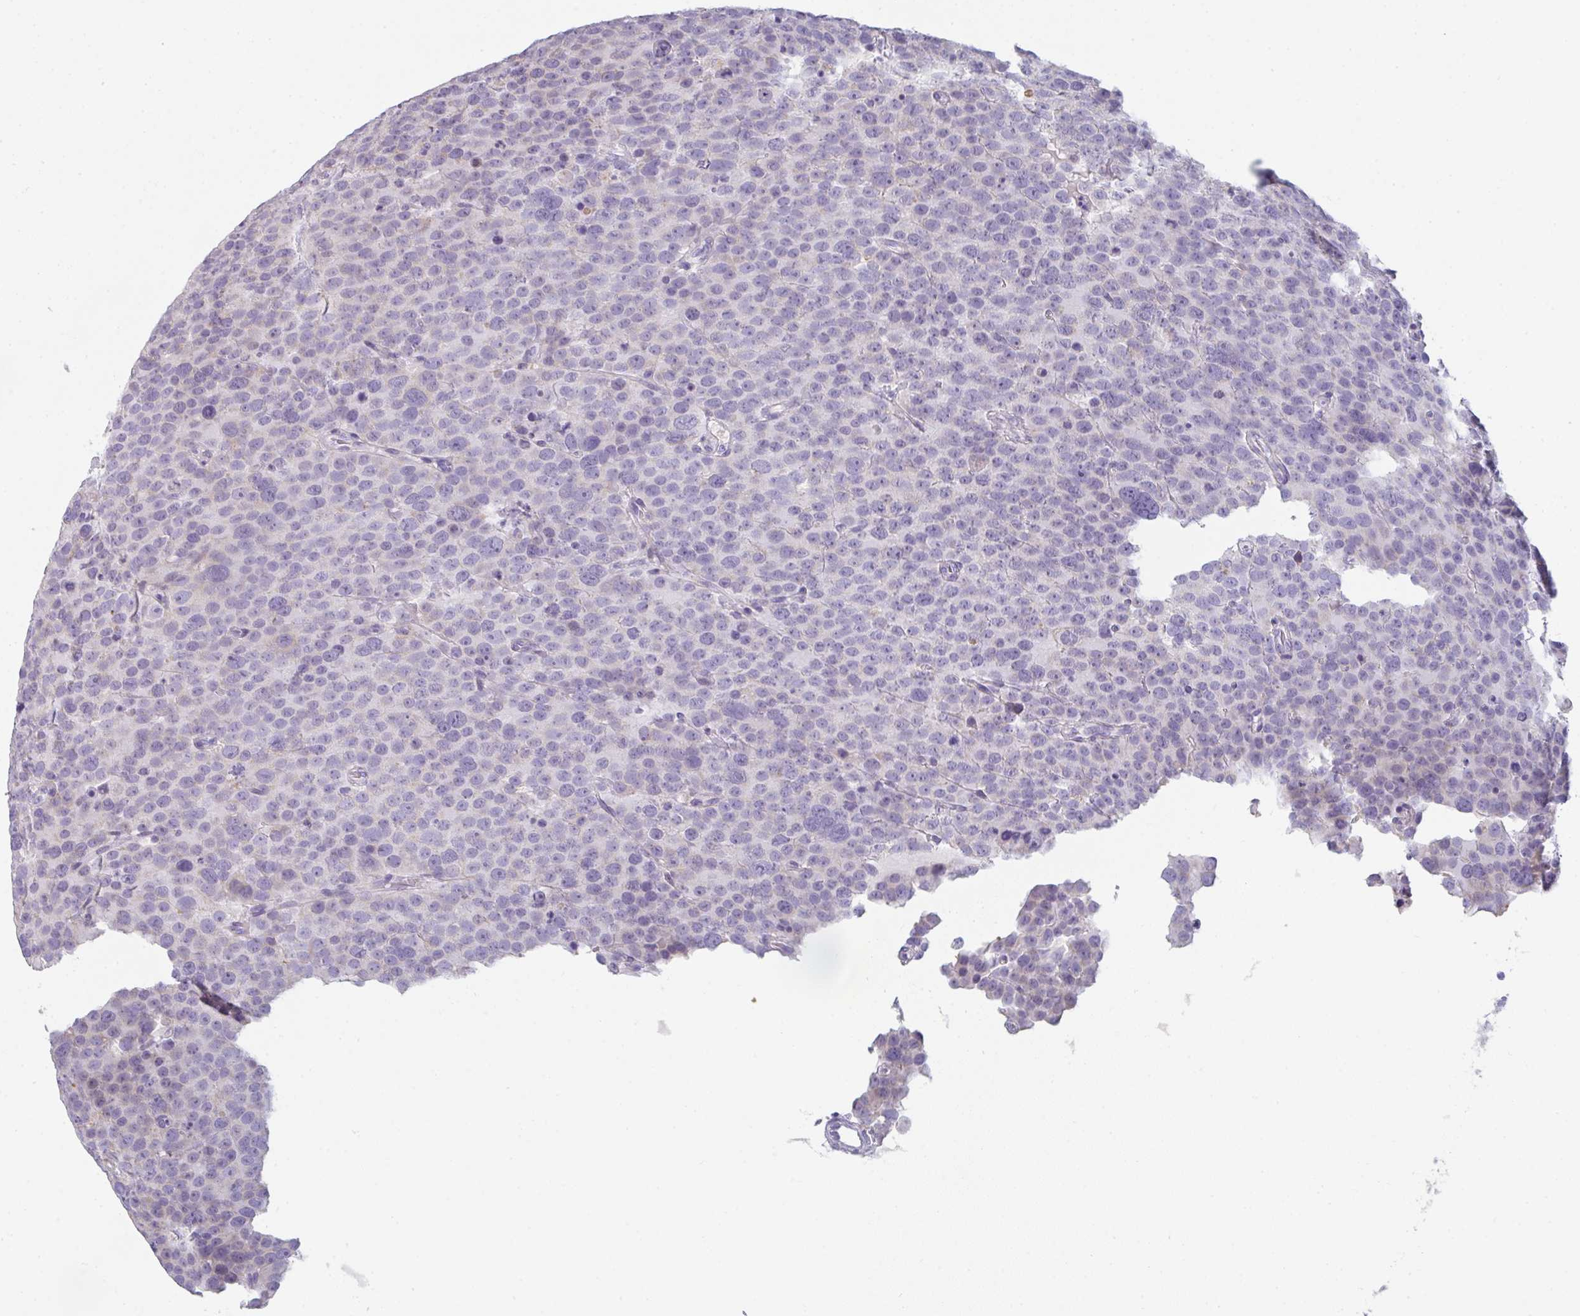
{"staining": {"intensity": "negative", "quantity": "none", "location": "none"}, "tissue": "testis cancer", "cell_type": "Tumor cells", "image_type": "cancer", "snomed": [{"axis": "morphology", "description": "Seminoma, NOS"}, {"axis": "topography", "description": "Testis"}], "caption": "Immunohistochemistry of human testis cancer displays no staining in tumor cells.", "gene": "CACNA1S", "patient": {"sex": "male", "age": 71}}